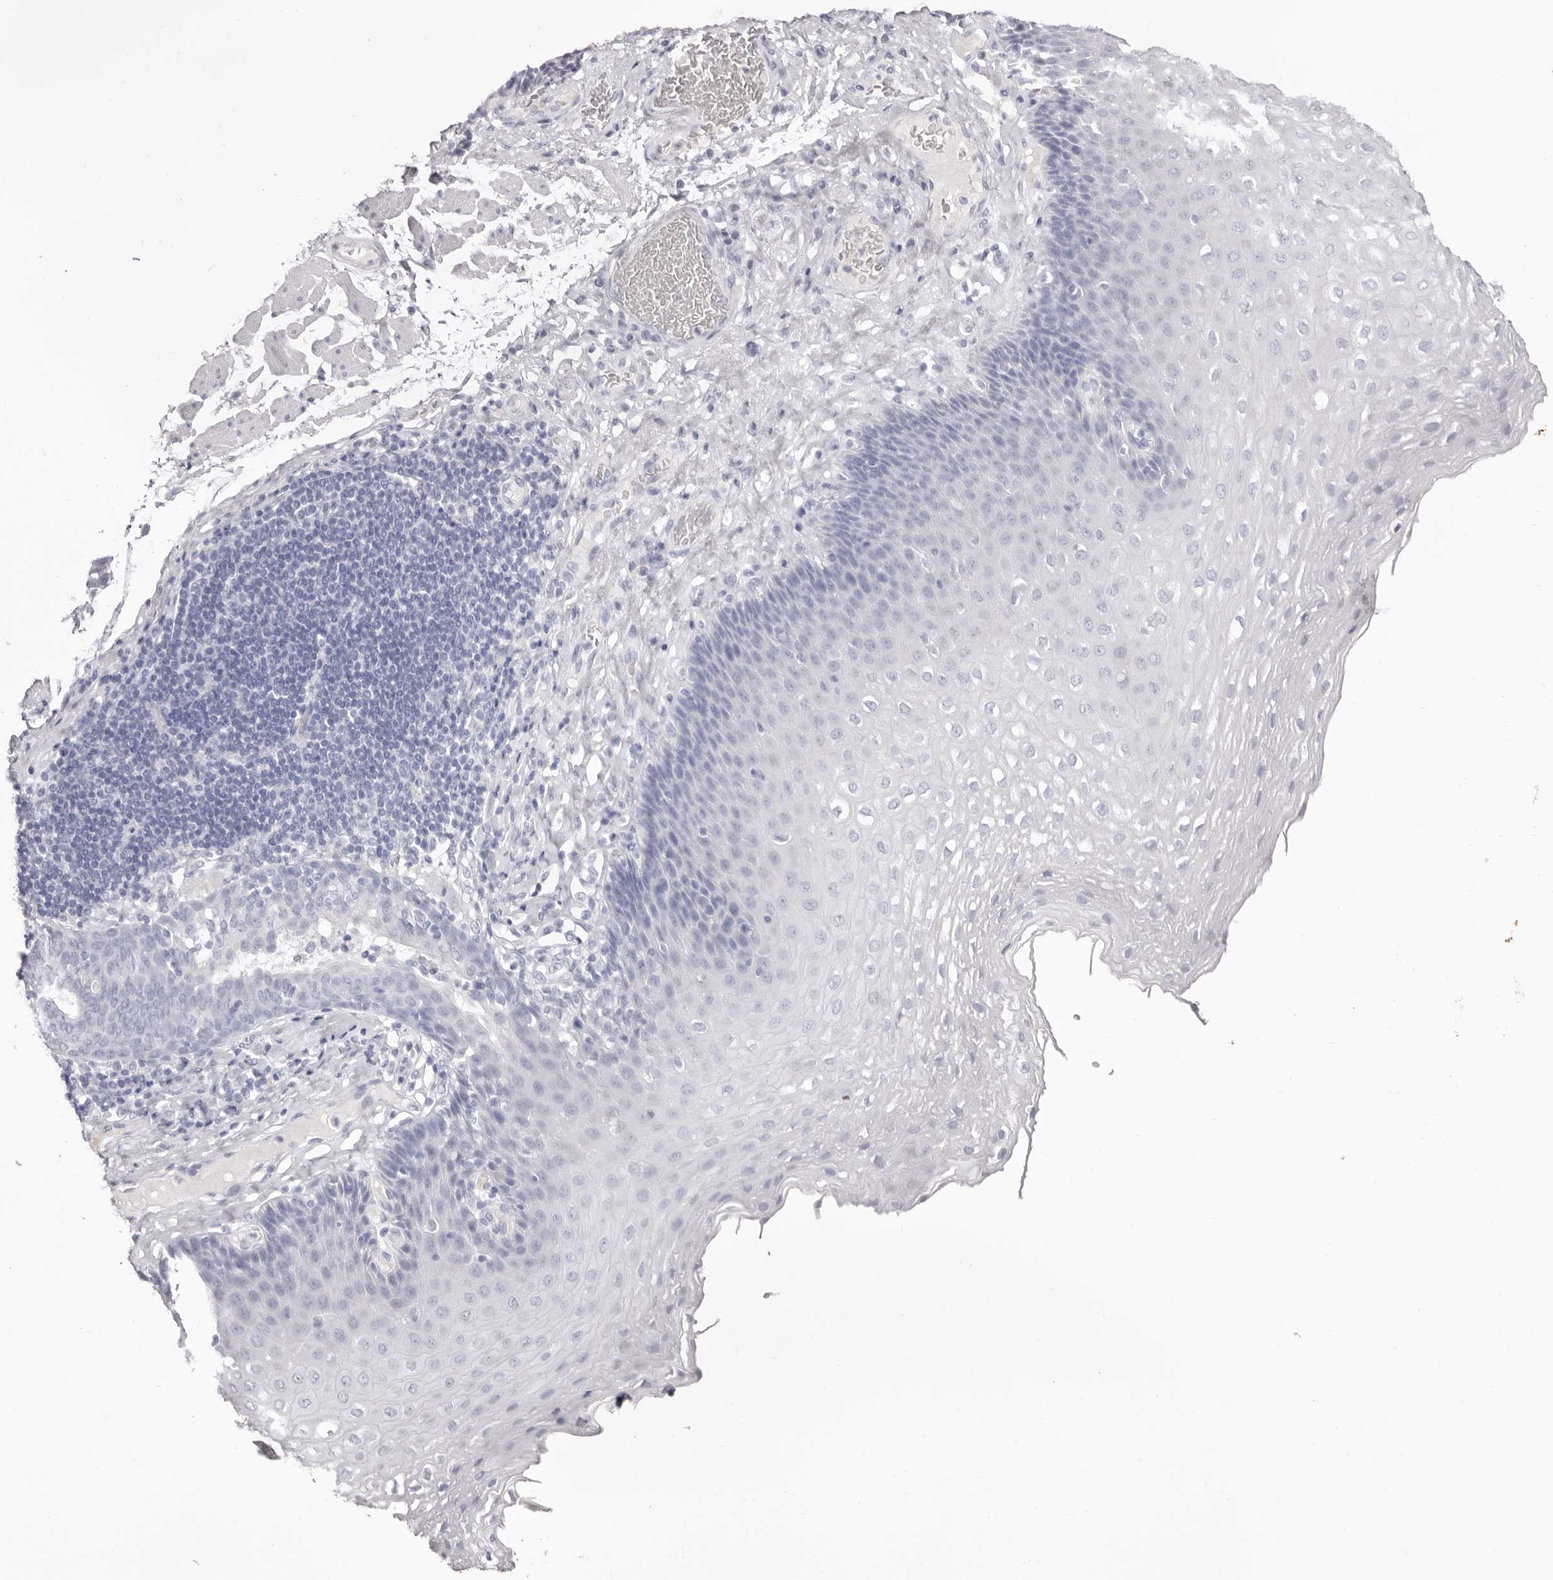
{"staining": {"intensity": "negative", "quantity": "none", "location": "none"}, "tissue": "esophagus", "cell_type": "Squamous epithelial cells", "image_type": "normal", "snomed": [{"axis": "morphology", "description": "Normal tissue, NOS"}, {"axis": "topography", "description": "Esophagus"}], "caption": "Immunohistochemistry micrograph of unremarkable human esophagus stained for a protein (brown), which displays no positivity in squamous epithelial cells.", "gene": "LPO", "patient": {"sex": "female", "age": 66}}